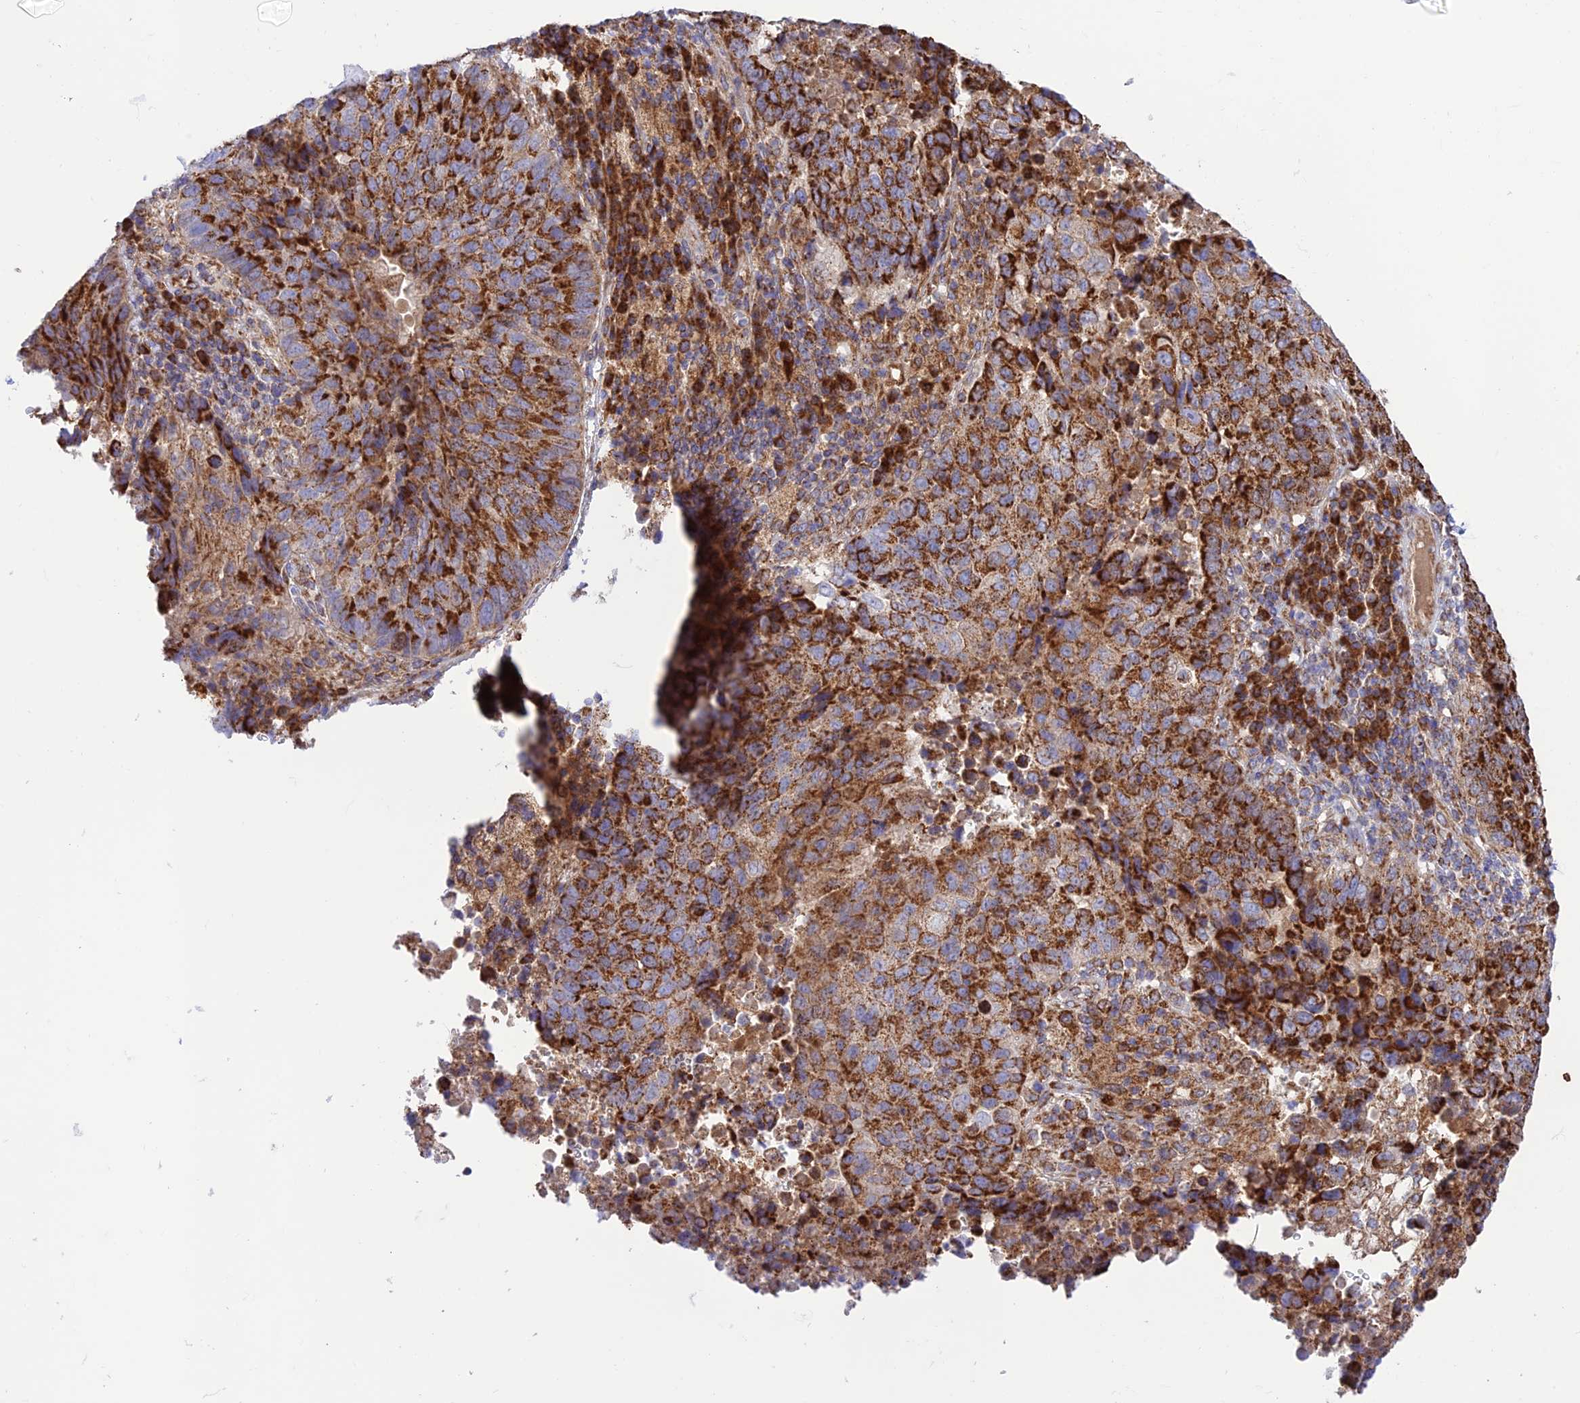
{"staining": {"intensity": "strong", "quantity": ">75%", "location": "cytoplasmic/membranous"}, "tissue": "lung cancer", "cell_type": "Tumor cells", "image_type": "cancer", "snomed": [{"axis": "morphology", "description": "Squamous cell carcinoma, NOS"}, {"axis": "topography", "description": "Lung"}], "caption": "Tumor cells exhibit high levels of strong cytoplasmic/membranous staining in approximately >75% of cells in human lung cancer. (brown staining indicates protein expression, while blue staining denotes nuclei).", "gene": "UAP1L1", "patient": {"sex": "male", "age": 73}}